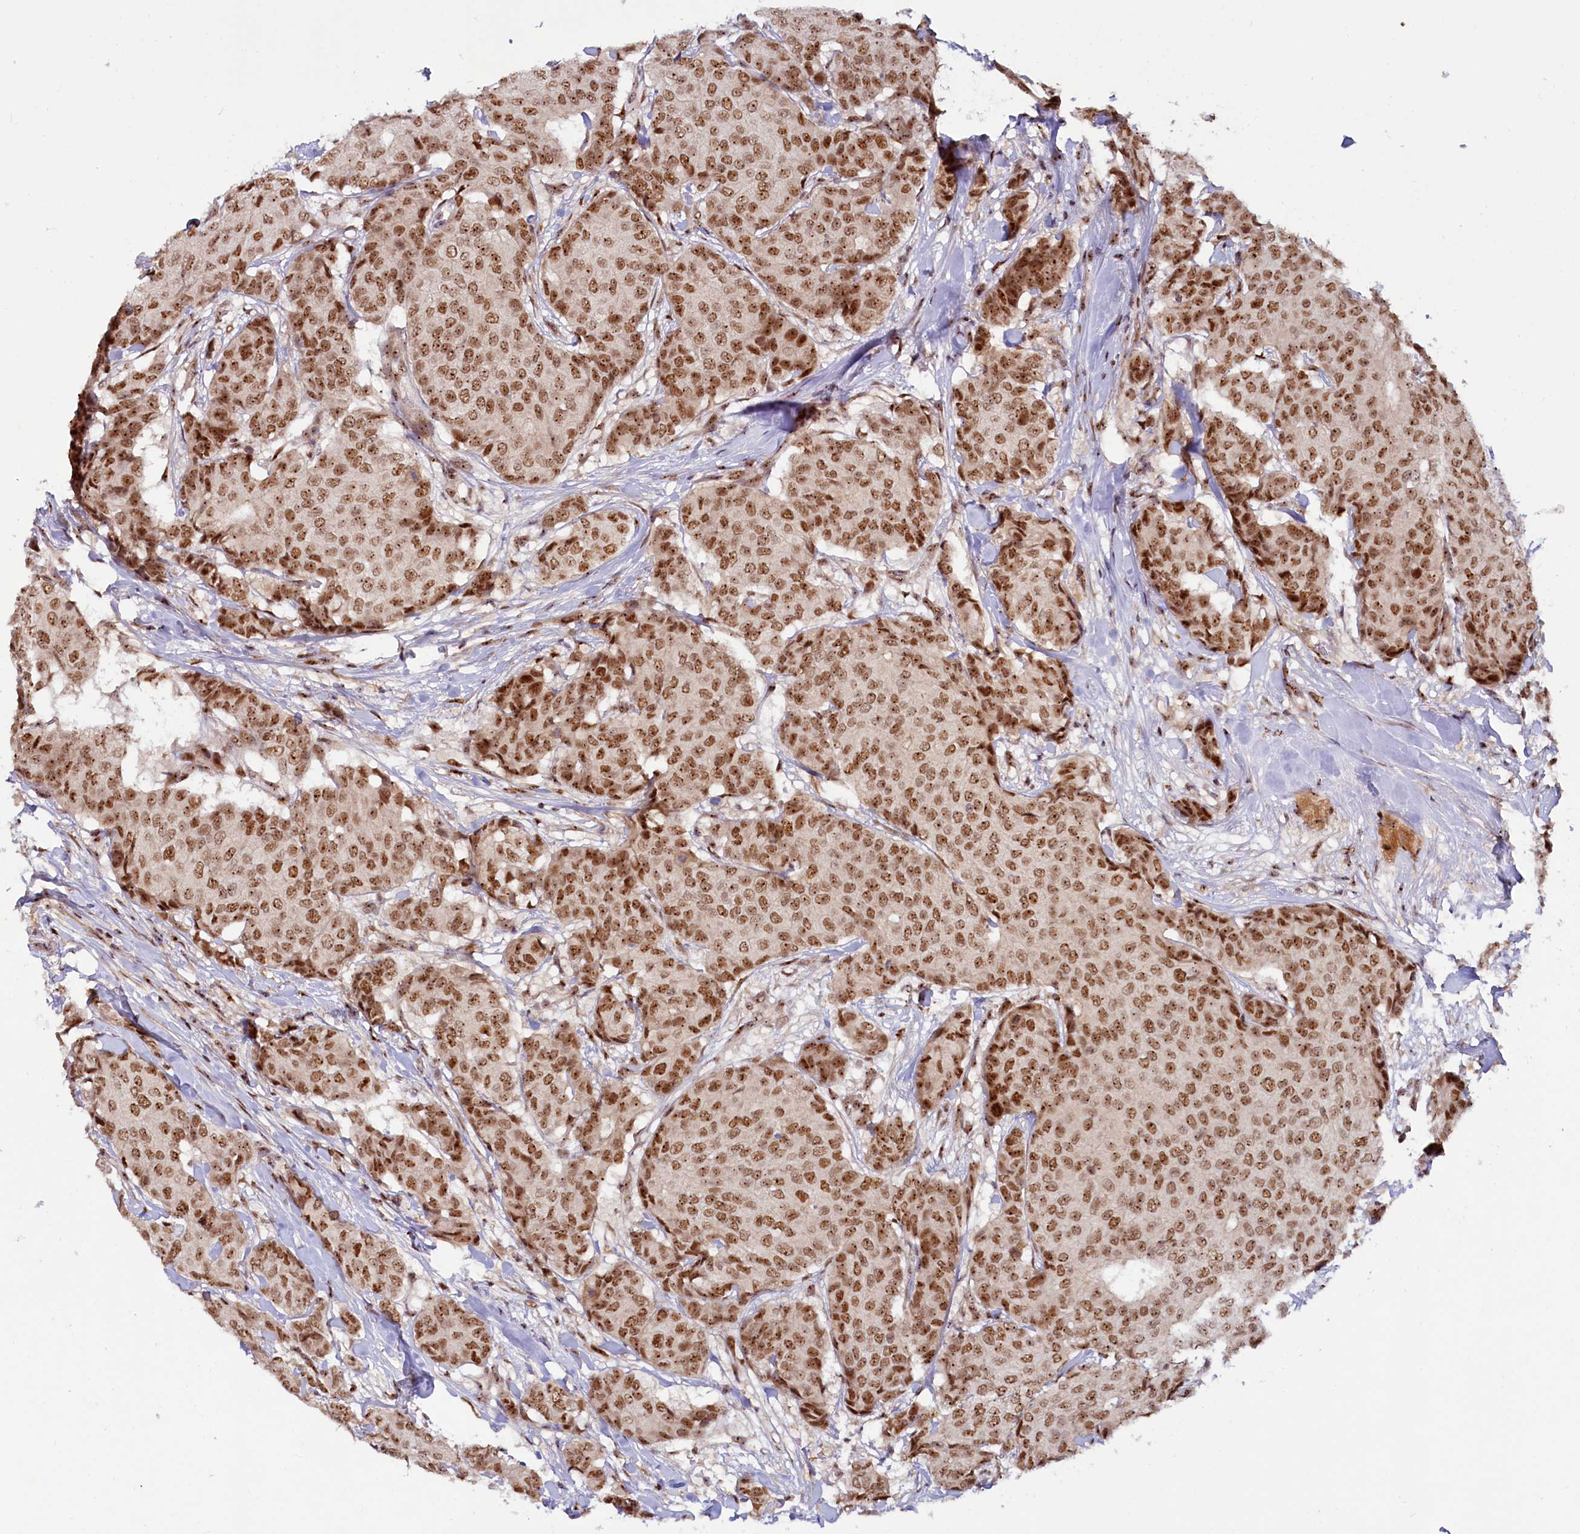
{"staining": {"intensity": "moderate", "quantity": ">75%", "location": "nuclear"}, "tissue": "breast cancer", "cell_type": "Tumor cells", "image_type": "cancer", "snomed": [{"axis": "morphology", "description": "Duct carcinoma"}, {"axis": "topography", "description": "Breast"}], "caption": "DAB immunohistochemical staining of human breast cancer (infiltrating ductal carcinoma) reveals moderate nuclear protein positivity in approximately >75% of tumor cells.", "gene": "TCOF1", "patient": {"sex": "female", "age": 75}}